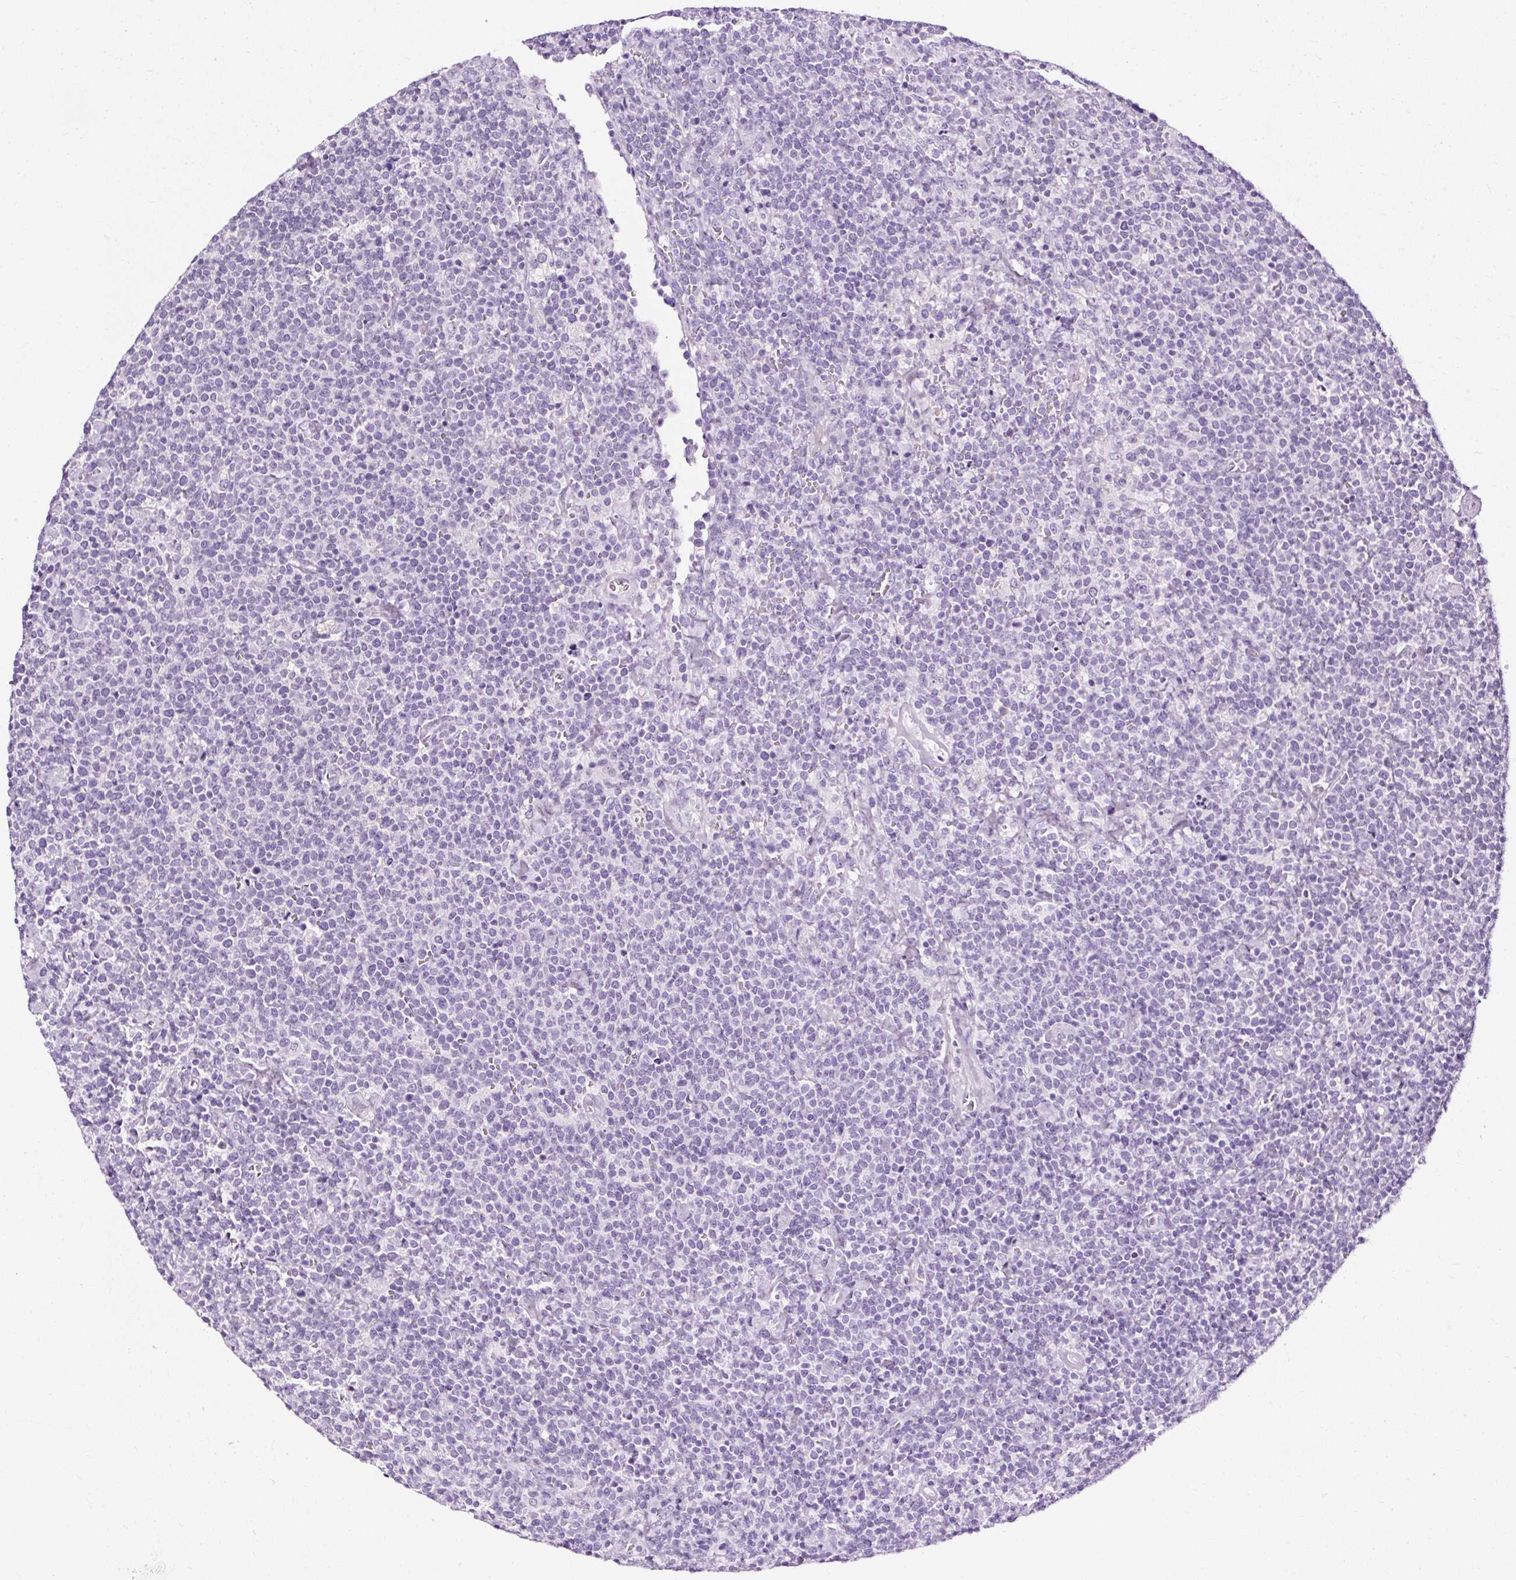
{"staining": {"intensity": "negative", "quantity": "none", "location": "none"}, "tissue": "lymphoma", "cell_type": "Tumor cells", "image_type": "cancer", "snomed": [{"axis": "morphology", "description": "Malignant lymphoma, non-Hodgkin's type, High grade"}, {"axis": "topography", "description": "Lymph node"}], "caption": "This photomicrograph is of malignant lymphoma, non-Hodgkin's type (high-grade) stained with immunohistochemistry (IHC) to label a protein in brown with the nuclei are counter-stained blue. There is no staining in tumor cells.", "gene": "ATP2A1", "patient": {"sex": "male", "age": 61}}